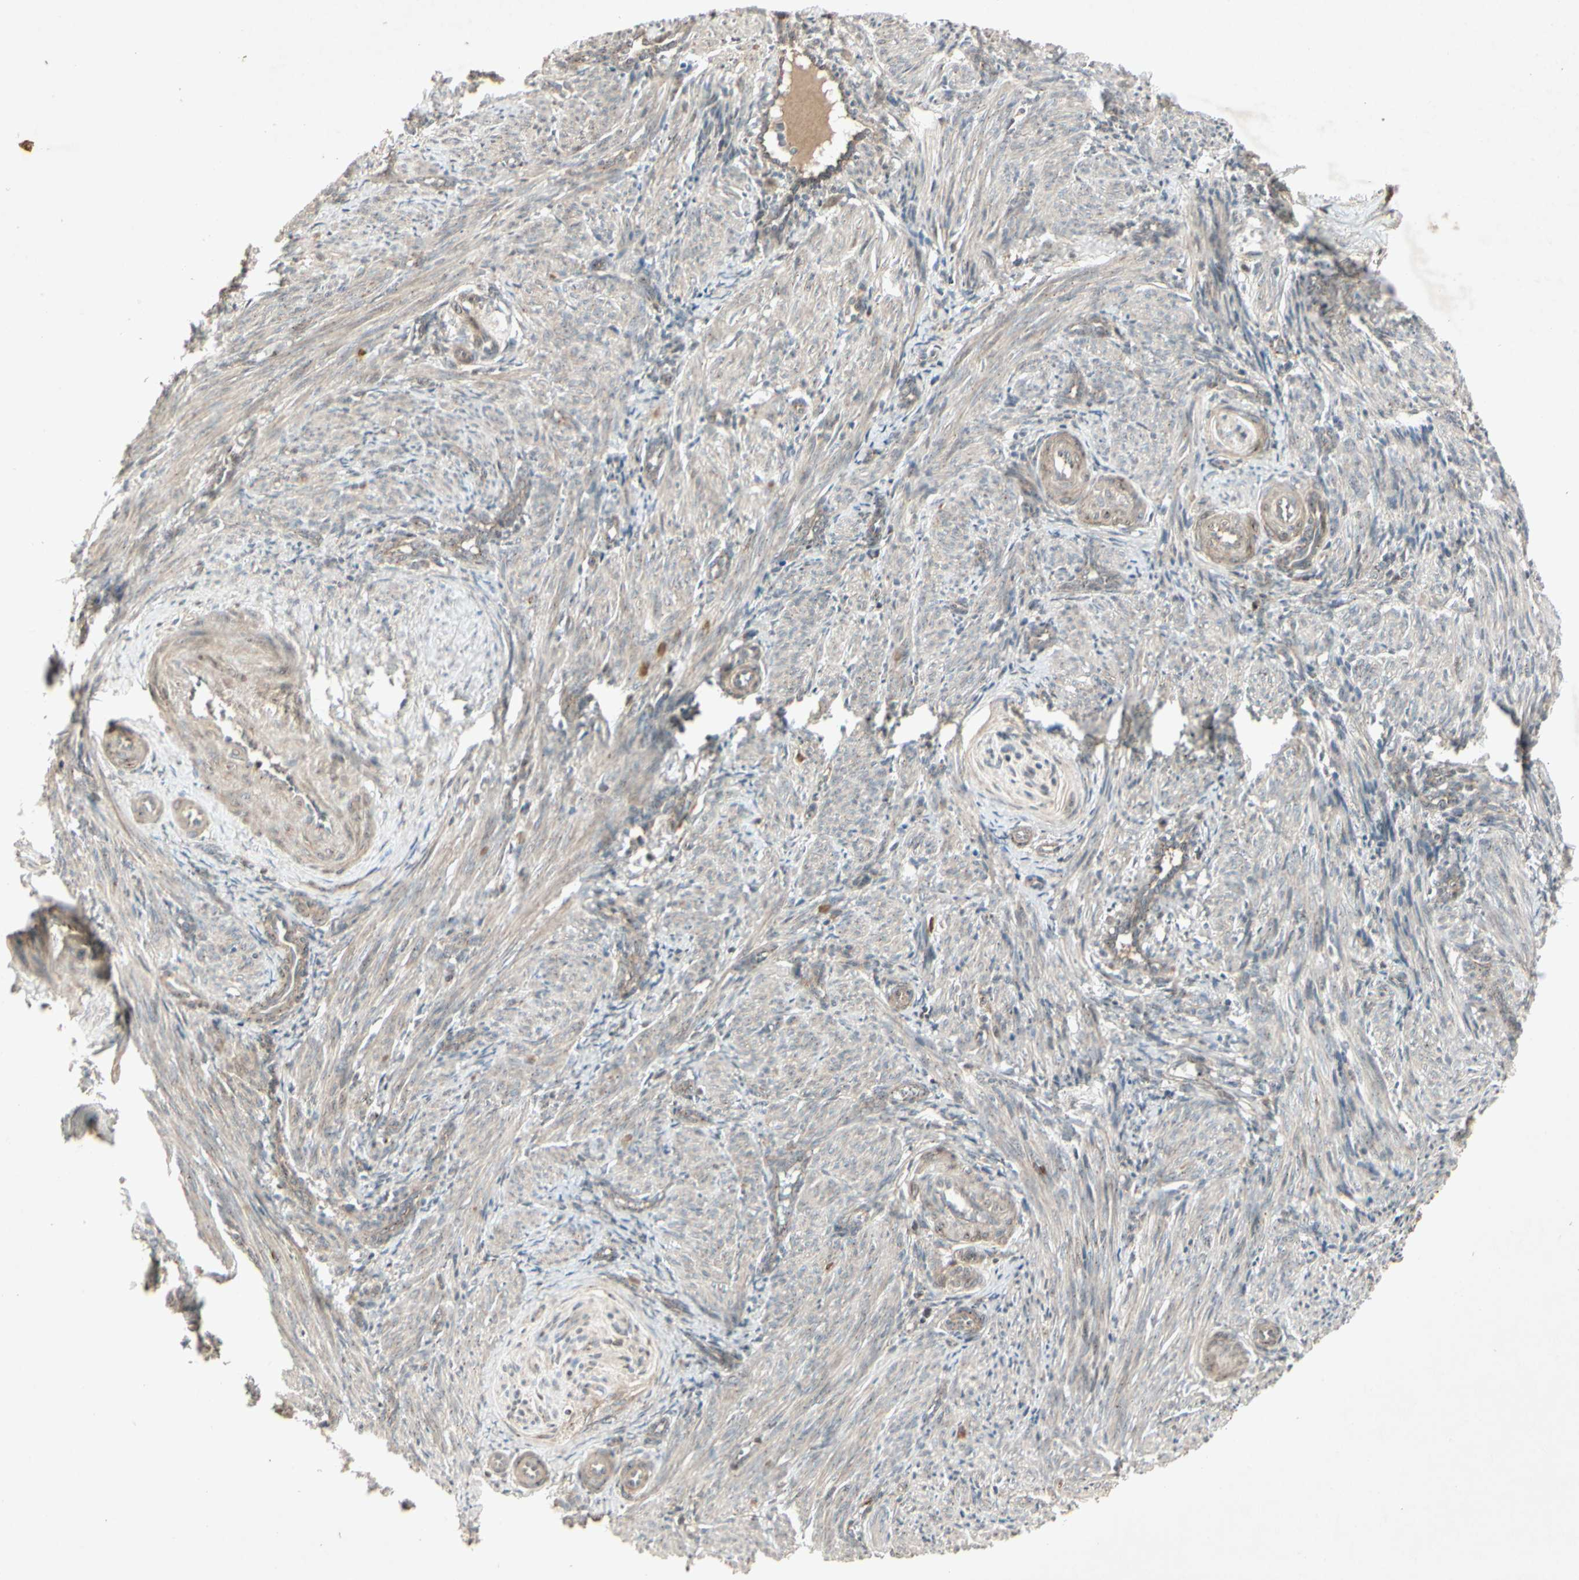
{"staining": {"intensity": "weak", "quantity": ">75%", "location": "cytoplasmic/membranous"}, "tissue": "smooth muscle", "cell_type": "Smooth muscle cells", "image_type": "normal", "snomed": [{"axis": "morphology", "description": "Normal tissue, NOS"}, {"axis": "topography", "description": "Endometrium"}], "caption": "Immunohistochemistry of unremarkable human smooth muscle demonstrates low levels of weak cytoplasmic/membranous positivity in approximately >75% of smooth muscle cells.", "gene": "TEK", "patient": {"sex": "female", "age": 33}}